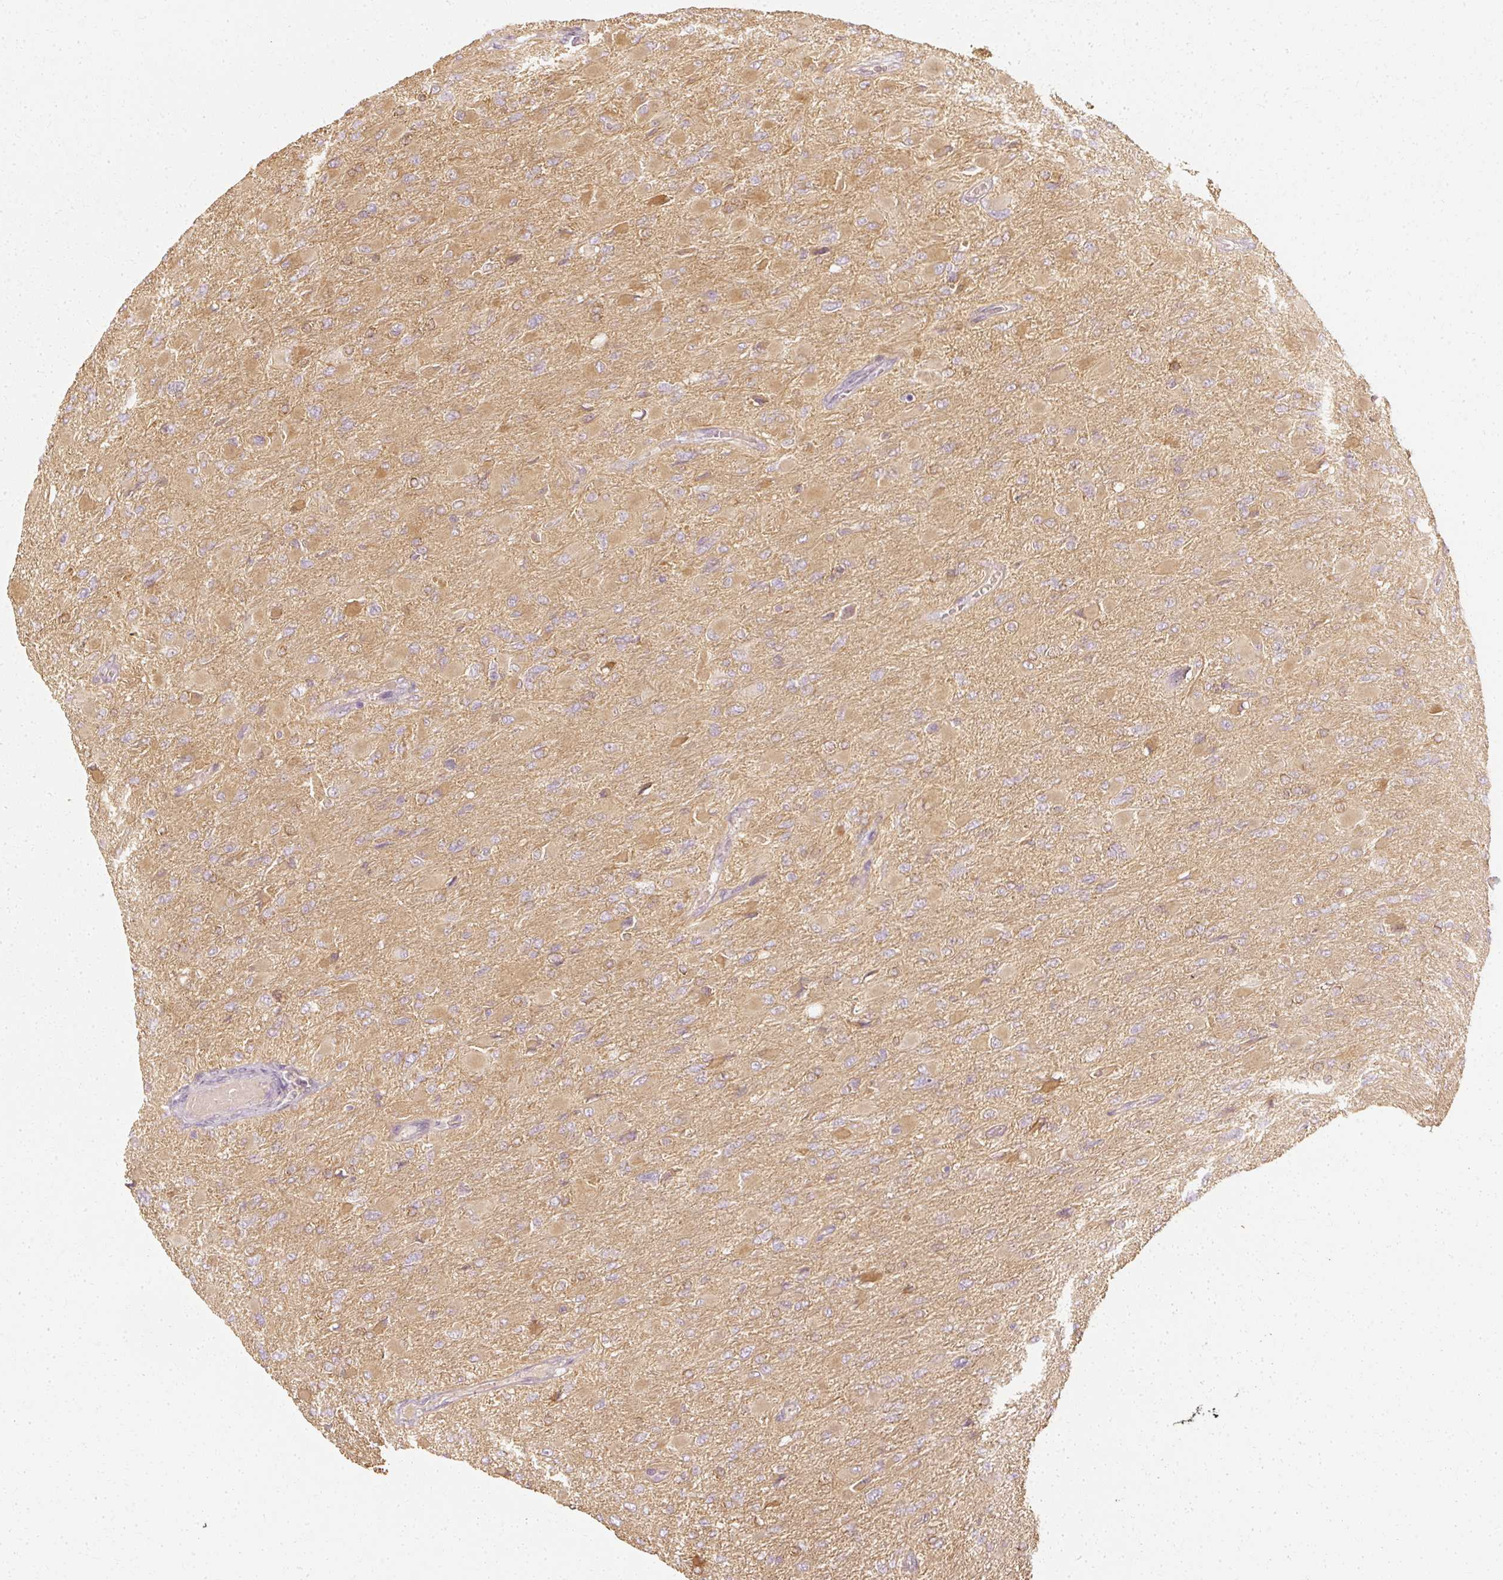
{"staining": {"intensity": "moderate", "quantity": "25%-75%", "location": "cytoplasmic/membranous"}, "tissue": "glioma", "cell_type": "Tumor cells", "image_type": "cancer", "snomed": [{"axis": "morphology", "description": "Glioma, malignant, High grade"}, {"axis": "topography", "description": "Cerebral cortex"}], "caption": "This photomicrograph shows malignant high-grade glioma stained with immunohistochemistry to label a protein in brown. The cytoplasmic/membranous of tumor cells show moderate positivity for the protein. Nuclei are counter-stained blue.", "gene": "GNAQ", "patient": {"sex": "female", "age": 36}}